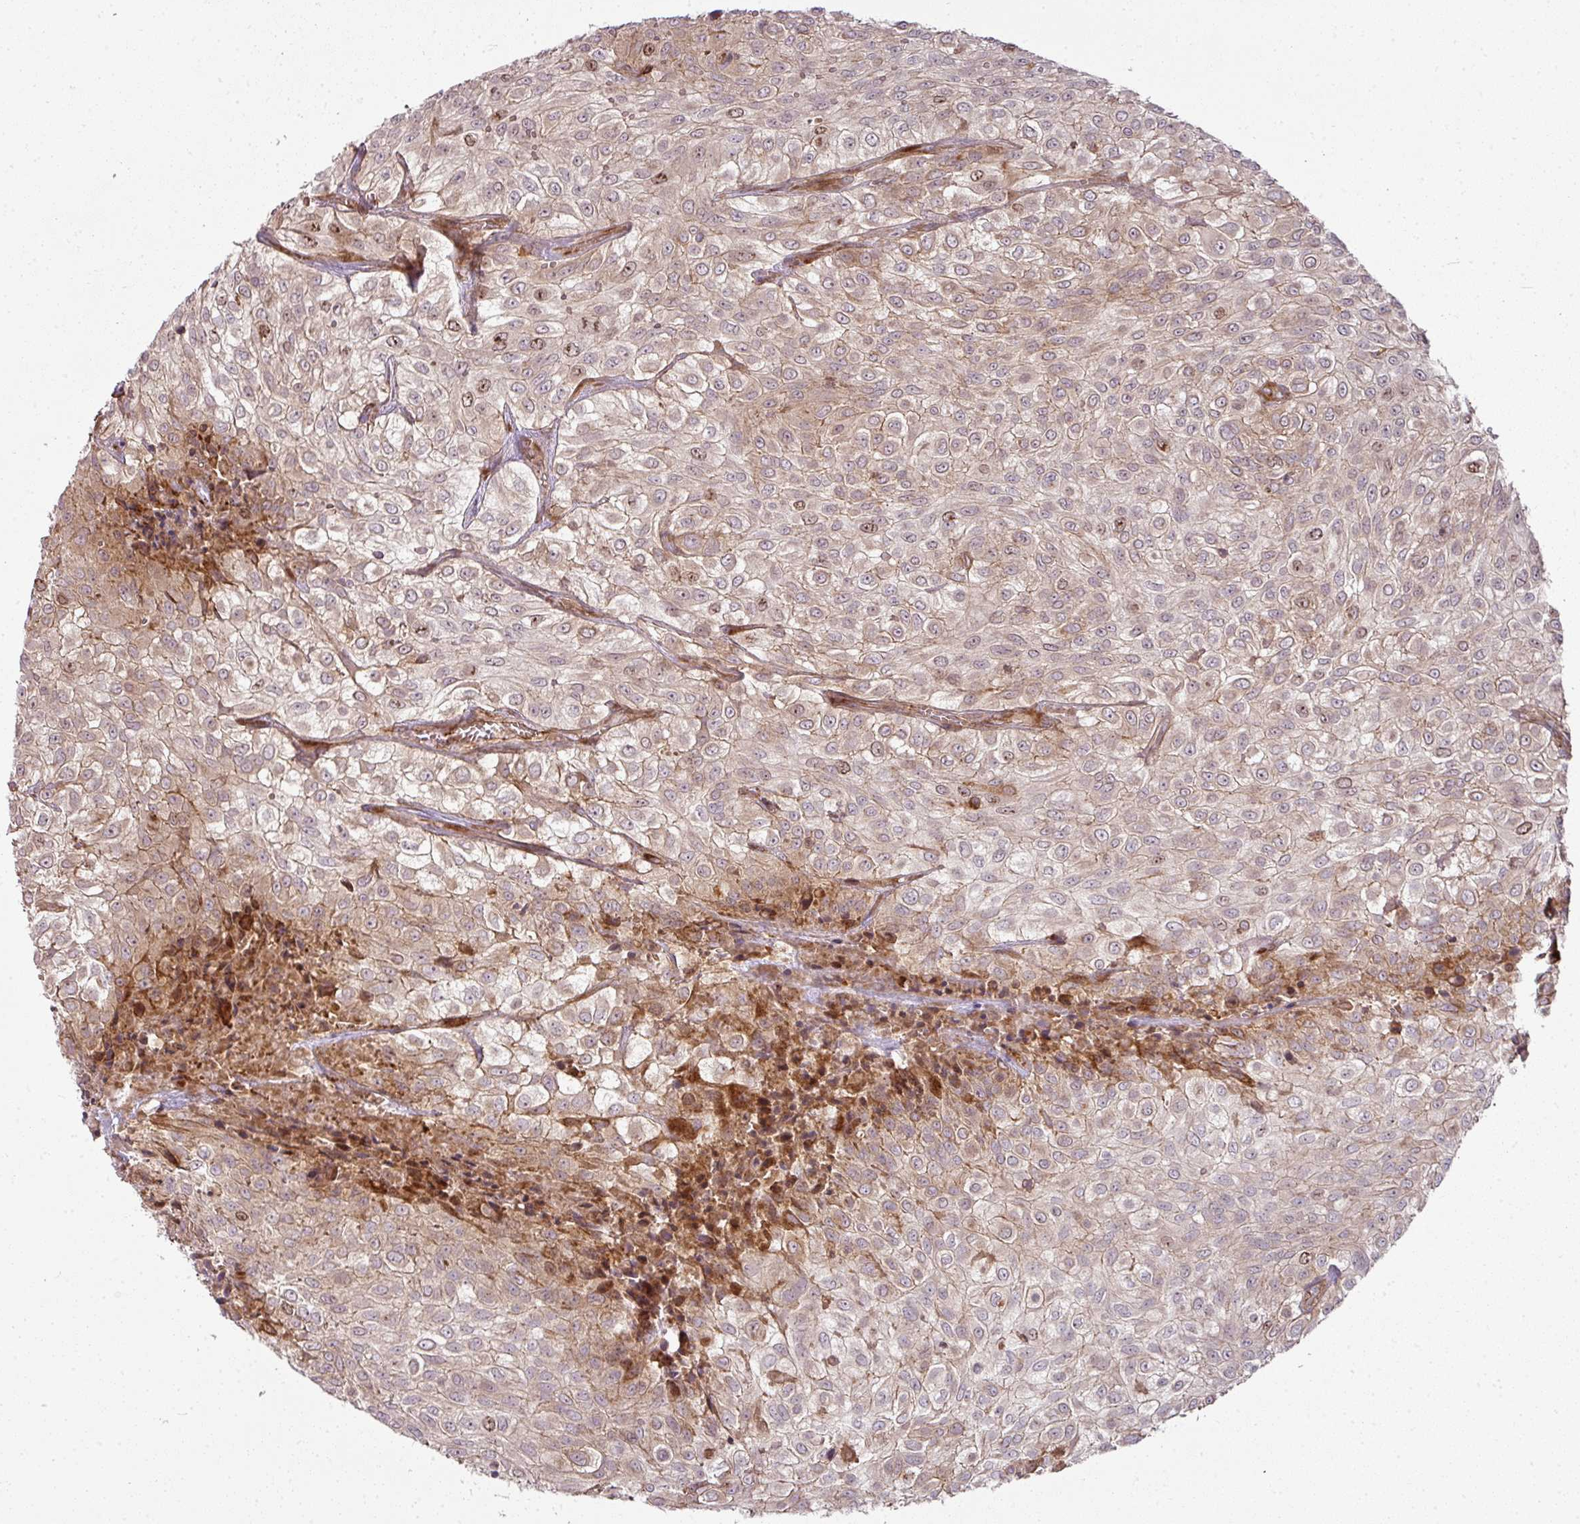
{"staining": {"intensity": "moderate", "quantity": "<25%", "location": "cytoplasmic/membranous,nuclear"}, "tissue": "urothelial cancer", "cell_type": "Tumor cells", "image_type": "cancer", "snomed": [{"axis": "morphology", "description": "Urothelial carcinoma, High grade"}, {"axis": "topography", "description": "Urinary bladder"}], "caption": "Immunohistochemical staining of human high-grade urothelial carcinoma reveals low levels of moderate cytoplasmic/membranous and nuclear protein positivity in approximately <25% of tumor cells. (Stains: DAB (3,3'-diaminobenzidine) in brown, nuclei in blue, Microscopy: brightfield microscopy at high magnification).", "gene": "ATAT1", "patient": {"sex": "male", "age": 56}}